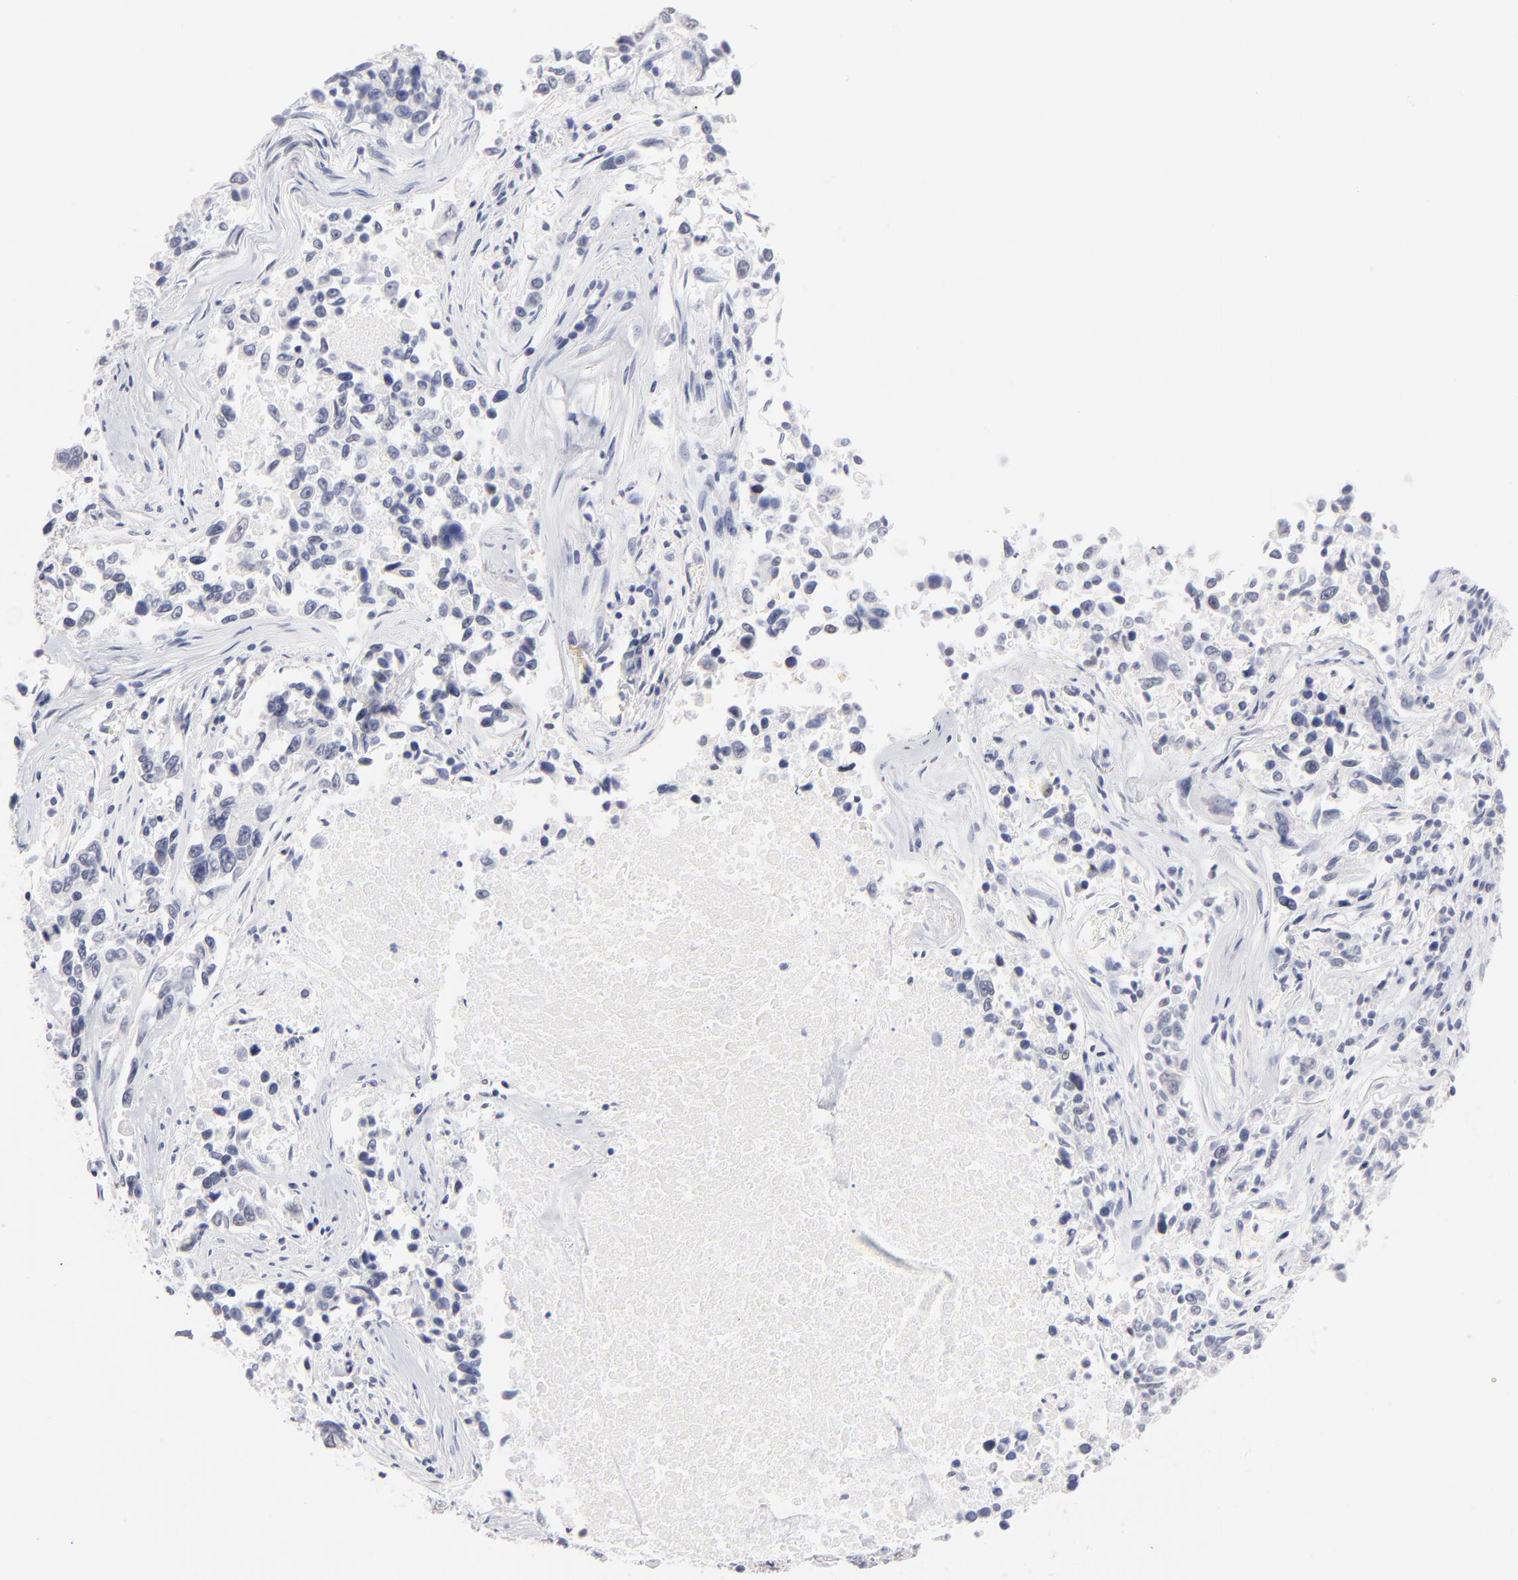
{"staining": {"intensity": "negative", "quantity": "none", "location": "none"}, "tissue": "lung cancer", "cell_type": "Tumor cells", "image_type": "cancer", "snomed": [{"axis": "morphology", "description": "Adenocarcinoma, NOS"}, {"axis": "topography", "description": "Lung"}], "caption": "A histopathology image of lung cancer stained for a protein reveals no brown staining in tumor cells.", "gene": "KHNYN", "patient": {"sex": "male", "age": 84}}